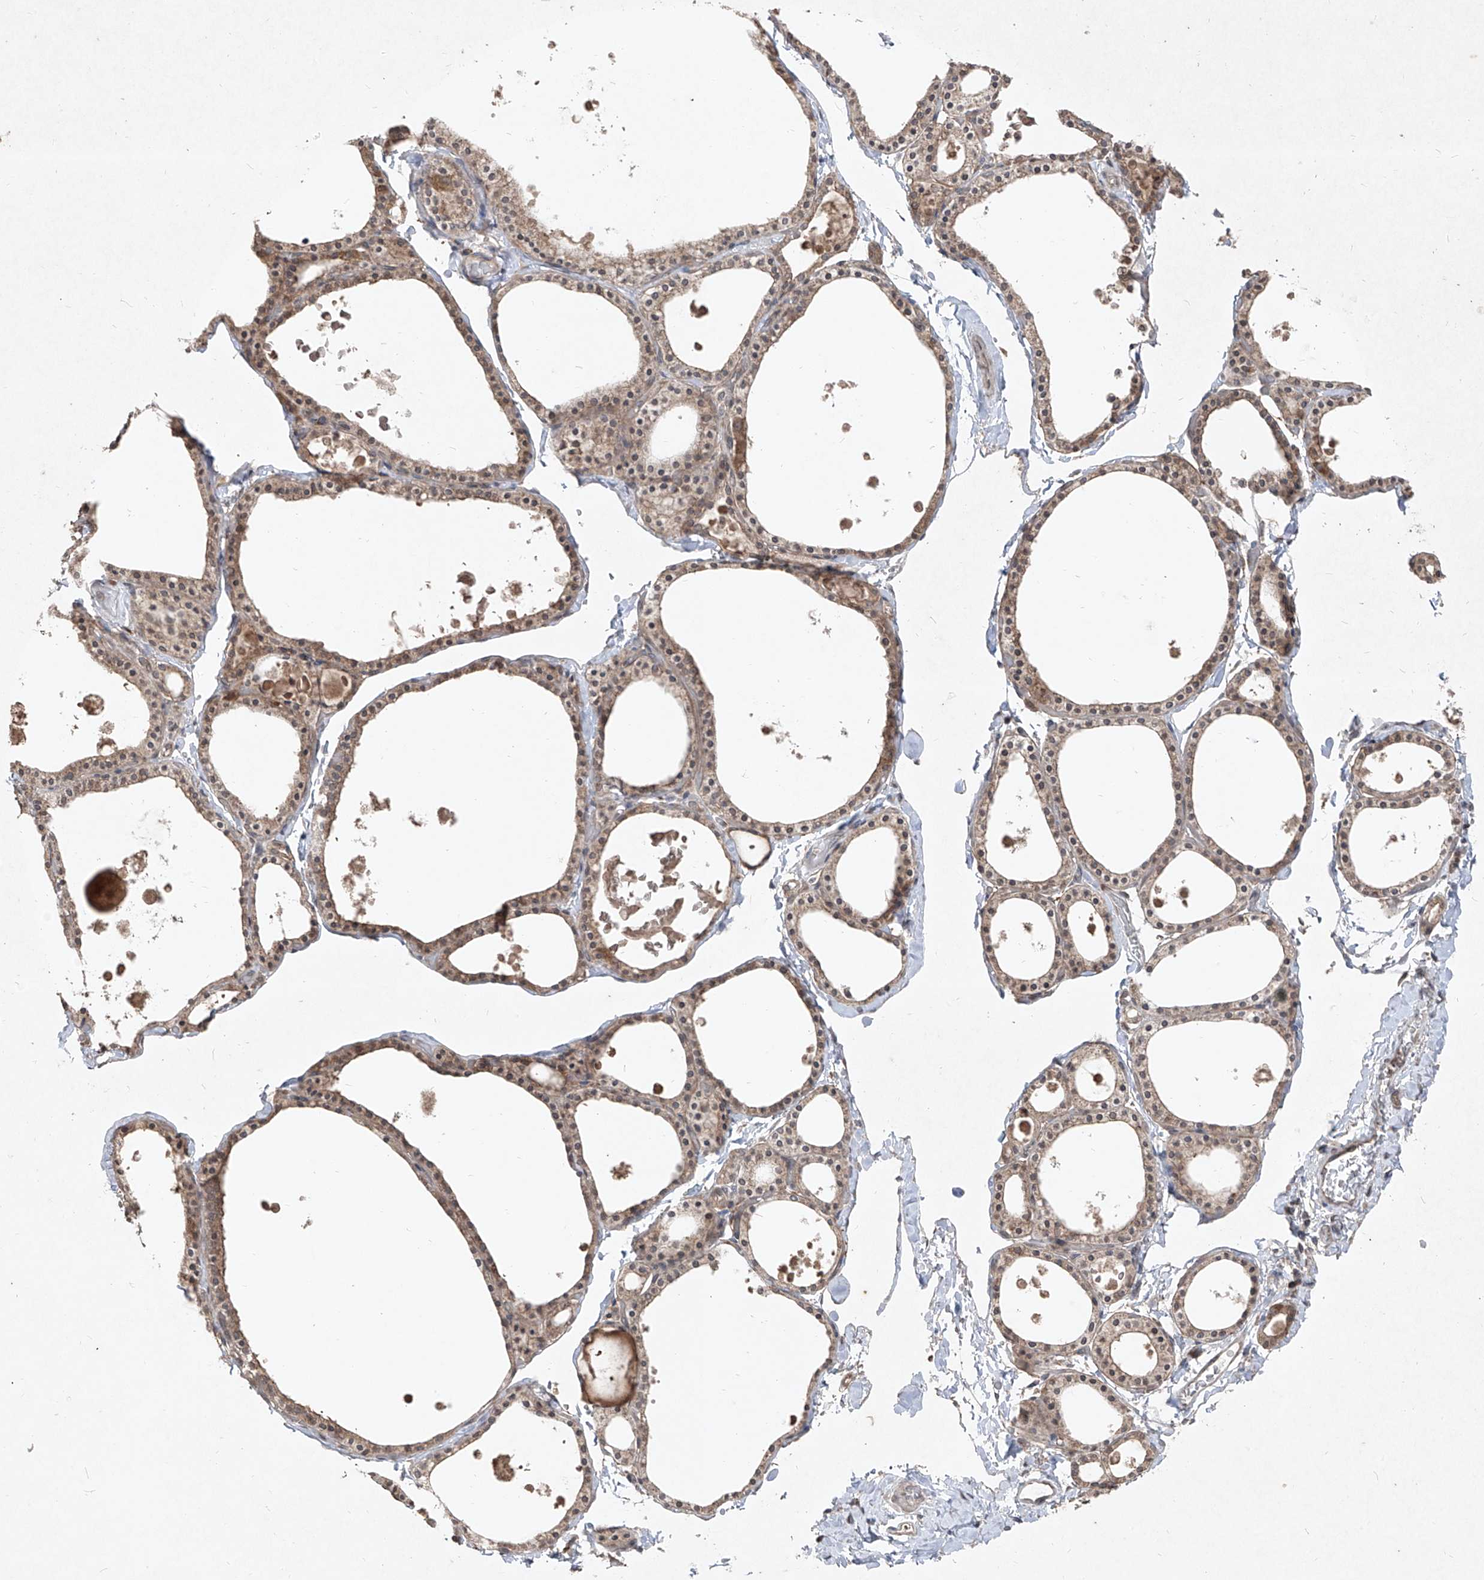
{"staining": {"intensity": "moderate", "quantity": ">75%", "location": "cytoplasmic/membranous"}, "tissue": "thyroid gland", "cell_type": "Glandular cells", "image_type": "normal", "snomed": [{"axis": "morphology", "description": "Normal tissue, NOS"}, {"axis": "topography", "description": "Thyroid gland"}], "caption": "Thyroid gland was stained to show a protein in brown. There is medium levels of moderate cytoplasmic/membranous positivity in approximately >75% of glandular cells. The protein is shown in brown color, while the nuclei are stained blue.", "gene": "ABCD3", "patient": {"sex": "male", "age": 56}}